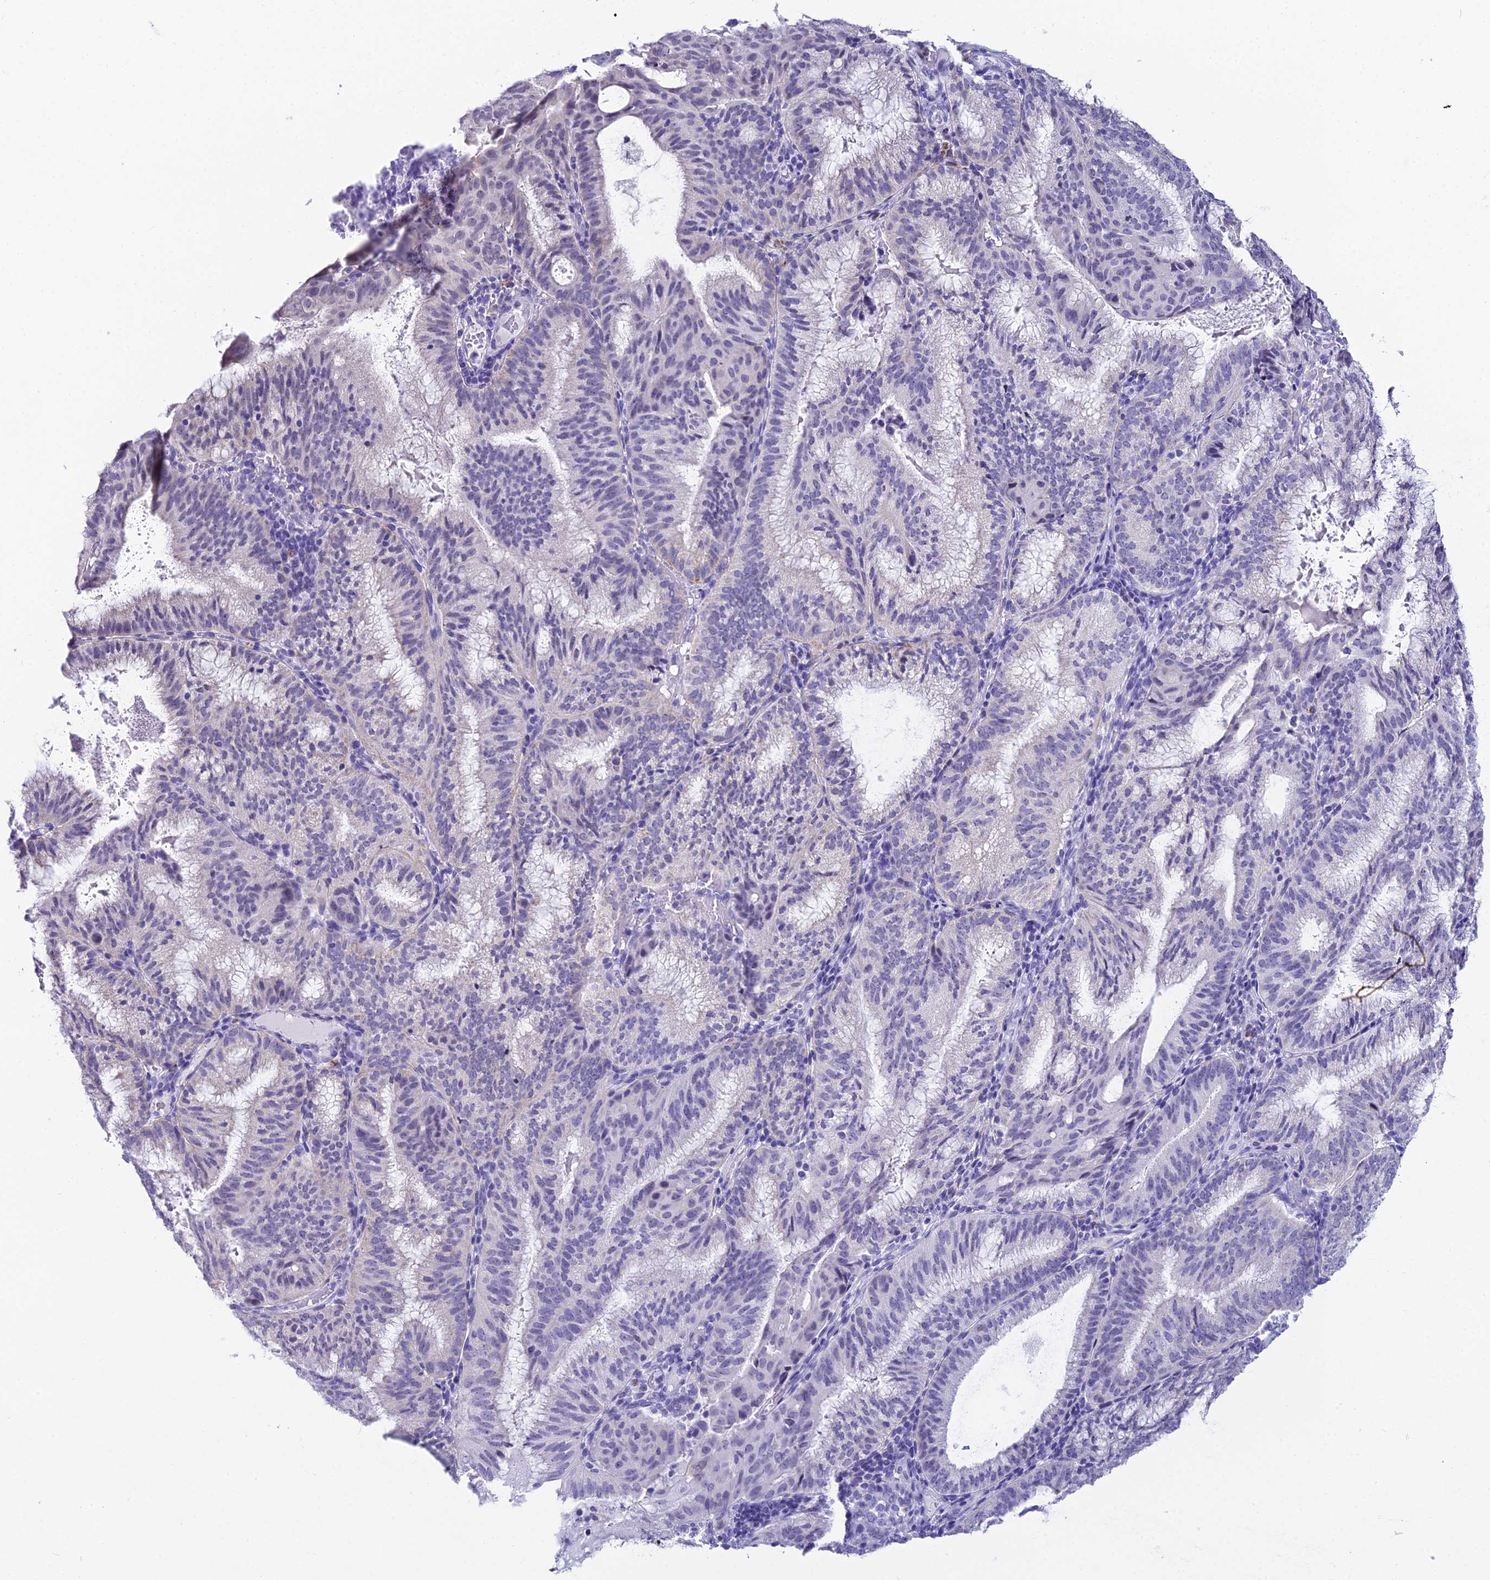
{"staining": {"intensity": "negative", "quantity": "none", "location": "none"}, "tissue": "endometrial cancer", "cell_type": "Tumor cells", "image_type": "cancer", "snomed": [{"axis": "morphology", "description": "Adenocarcinoma, NOS"}, {"axis": "topography", "description": "Endometrium"}], "caption": "Immunohistochemistry of human endometrial cancer shows no positivity in tumor cells.", "gene": "CGB2", "patient": {"sex": "female", "age": 49}}